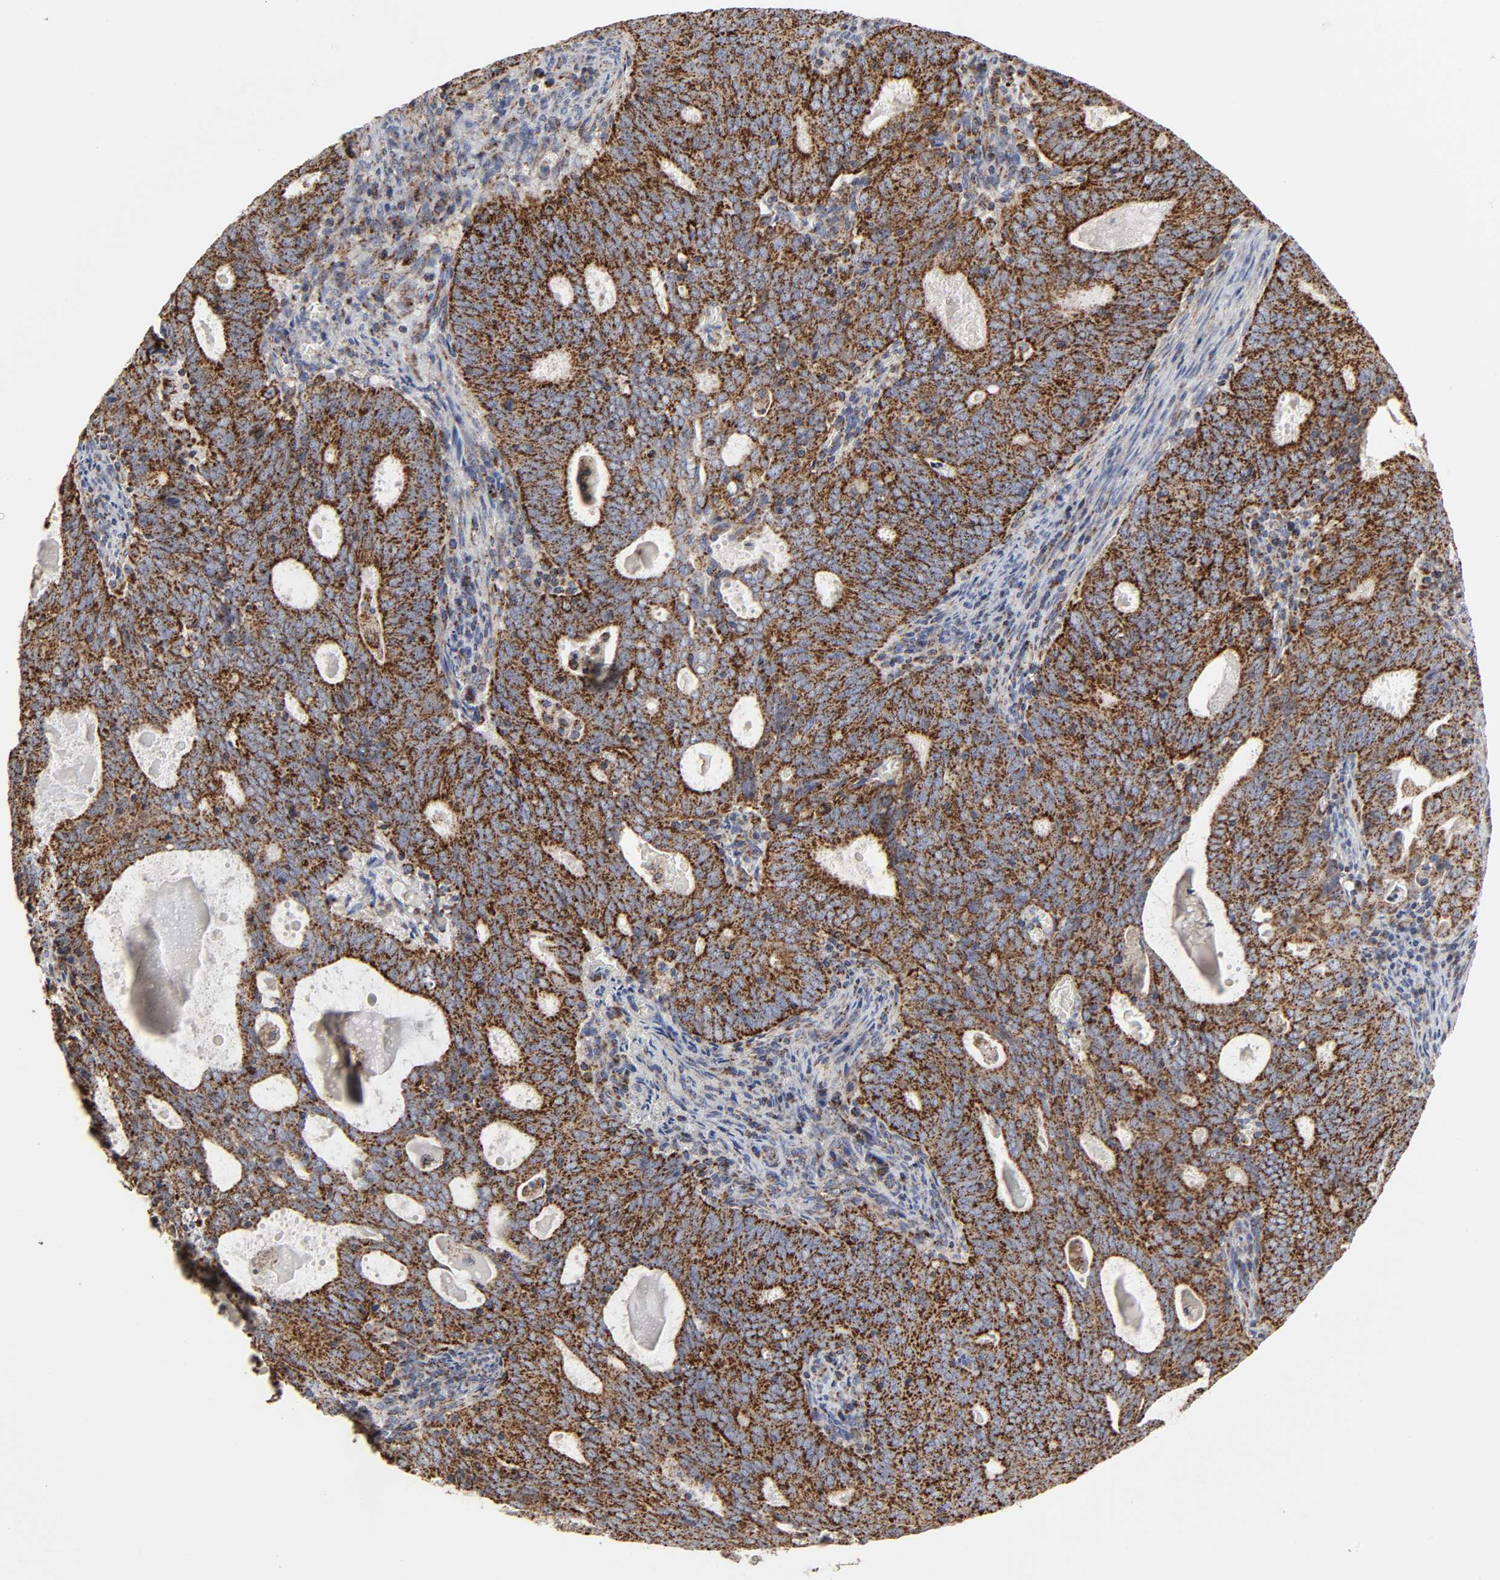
{"staining": {"intensity": "strong", "quantity": ">75%", "location": "cytoplasmic/membranous"}, "tissue": "cervical cancer", "cell_type": "Tumor cells", "image_type": "cancer", "snomed": [{"axis": "morphology", "description": "Adenocarcinoma, NOS"}, {"axis": "topography", "description": "Cervix"}], "caption": "This micrograph exhibits immunohistochemistry (IHC) staining of cervical adenocarcinoma, with high strong cytoplasmic/membranous staining in approximately >75% of tumor cells.", "gene": "COX6B1", "patient": {"sex": "female", "age": 44}}